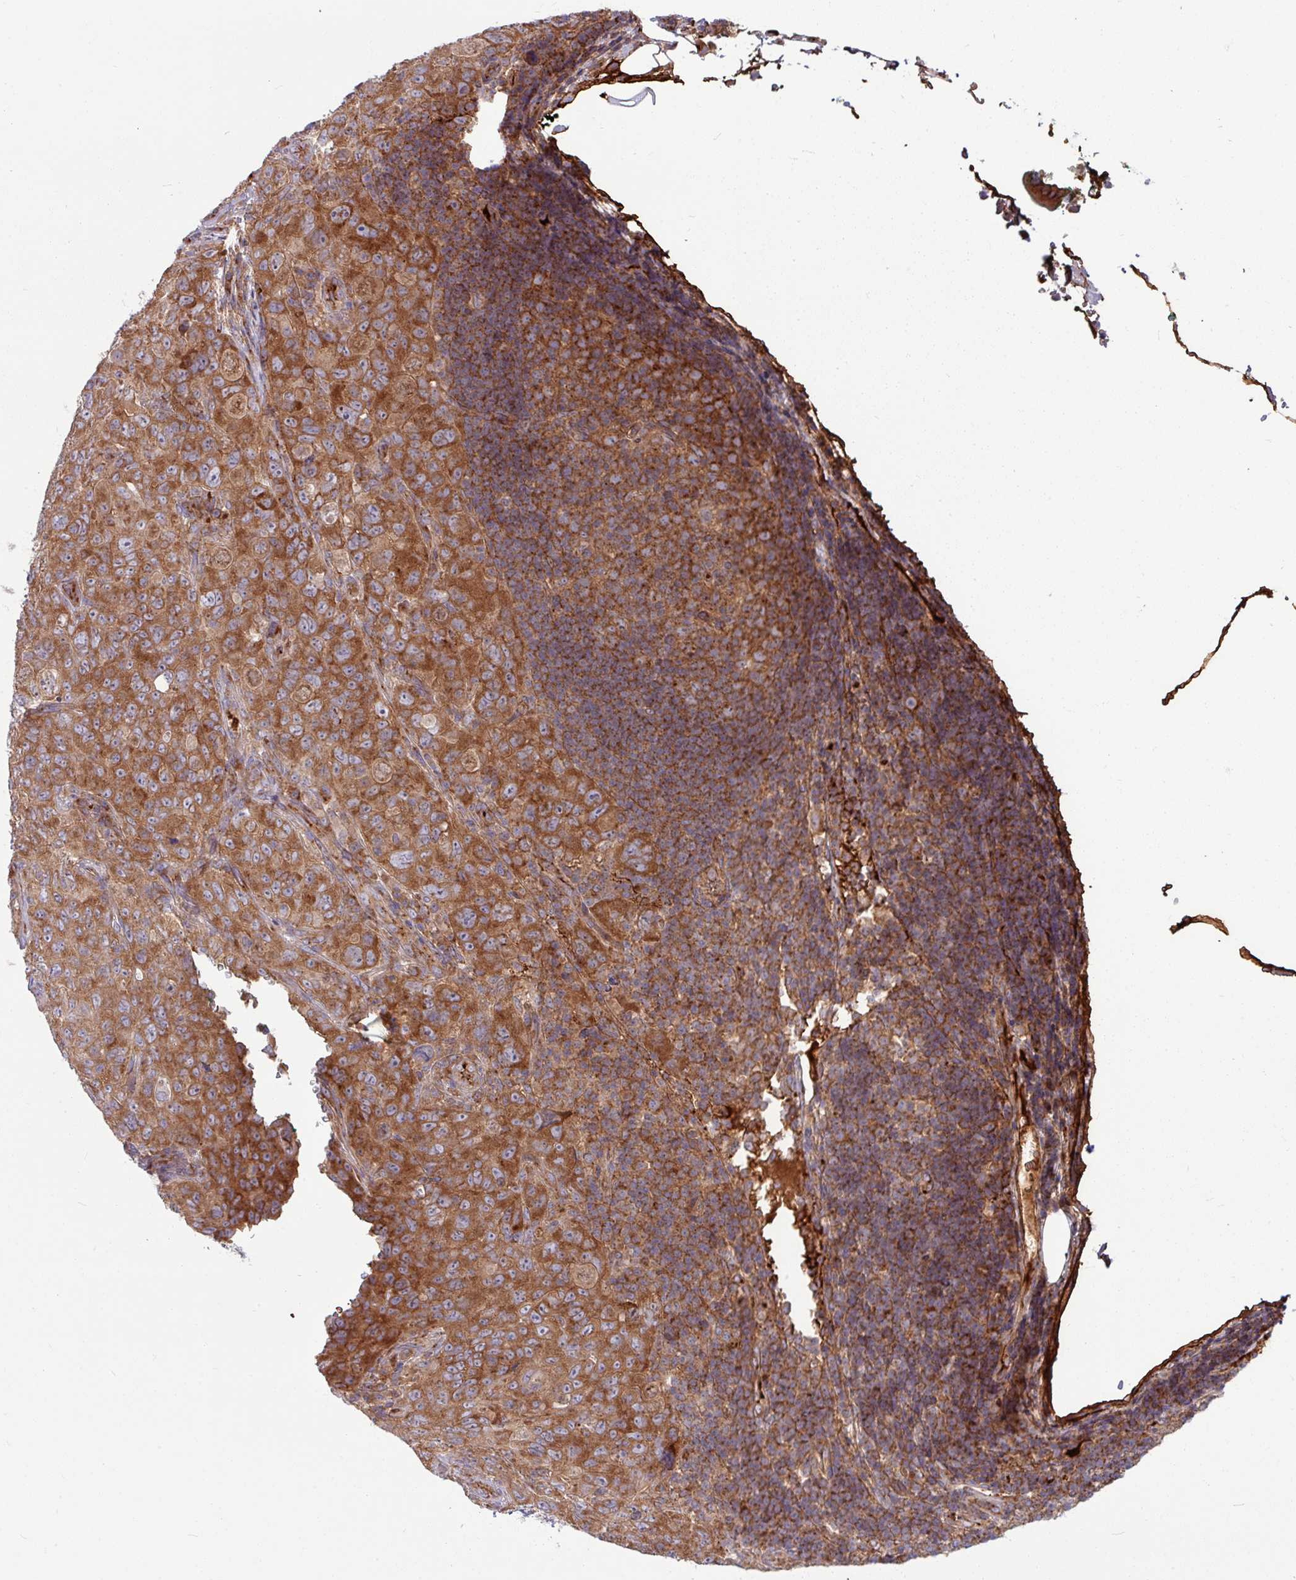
{"staining": {"intensity": "strong", "quantity": ">75%", "location": "cytoplasmic/membranous"}, "tissue": "pancreatic cancer", "cell_type": "Tumor cells", "image_type": "cancer", "snomed": [{"axis": "morphology", "description": "Adenocarcinoma, NOS"}, {"axis": "topography", "description": "Pancreas"}], "caption": "Pancreatic cancer tissue displays strong cytoplasmic/membranous staining in approximately >75% of tumor cells (IHC, brightfield microscopy, high magnification).", "gene": "LSM12", "patient": {"sex": "male", "age": 68}}